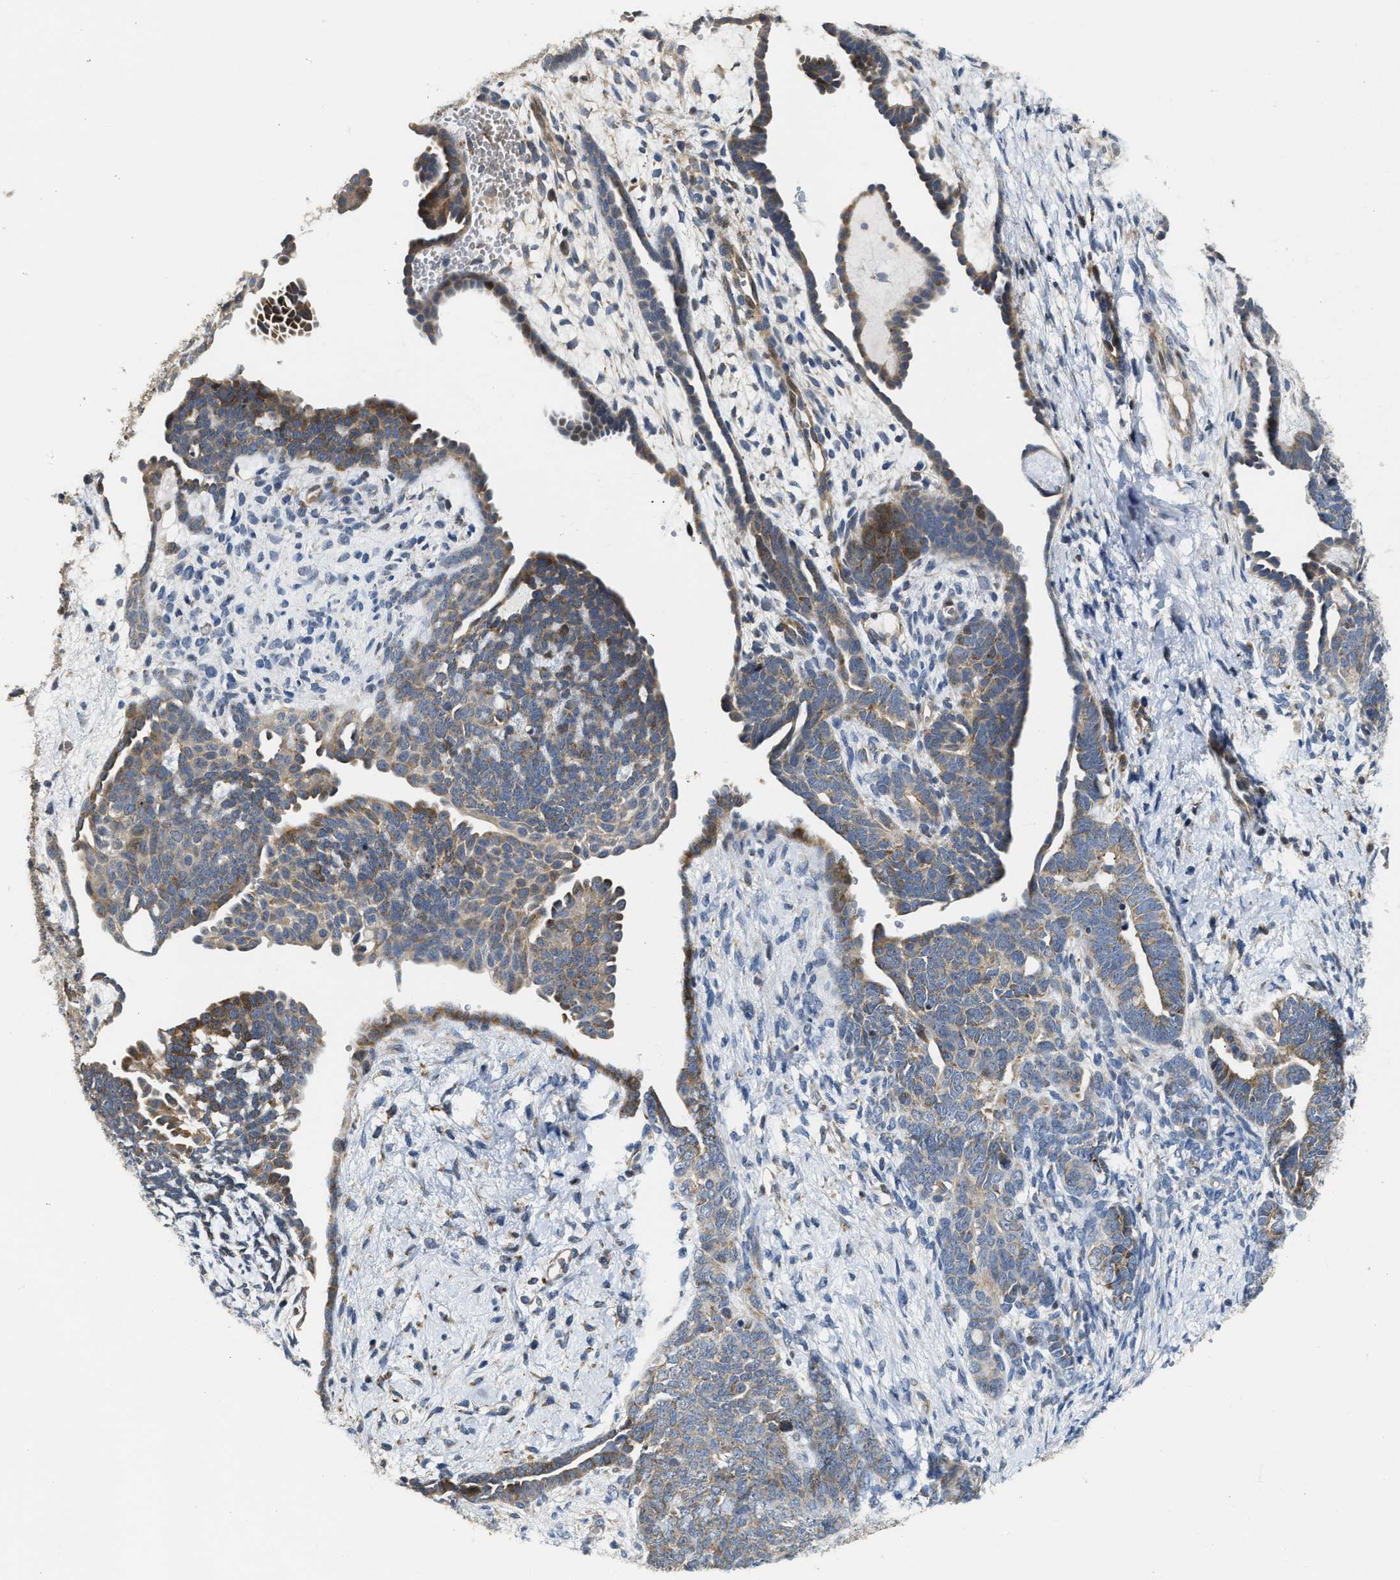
{"staining": {"intensity": "moderate", "quantity": ">75%", "location": "cytoplasmic/membranous"}, "tissue": "endometrial cancer", "cell_type": "Tumor cells", "image_type": "cancer", "snomed": [{"axis": "morphology", "description": "Neoplasm, malignant, NOS"}, {"axis": "topography", "description": "Endometrium"}], "caption": "Moderate cytoplasmic/membranous expression is appreciated in approximately >75% of tumor cells in endometrial cancer. (Brightfield microscopy of DAB IHC at high magnification).", "gene": "DEPTOR", "patient": {"sex": "female", "age": 74}}